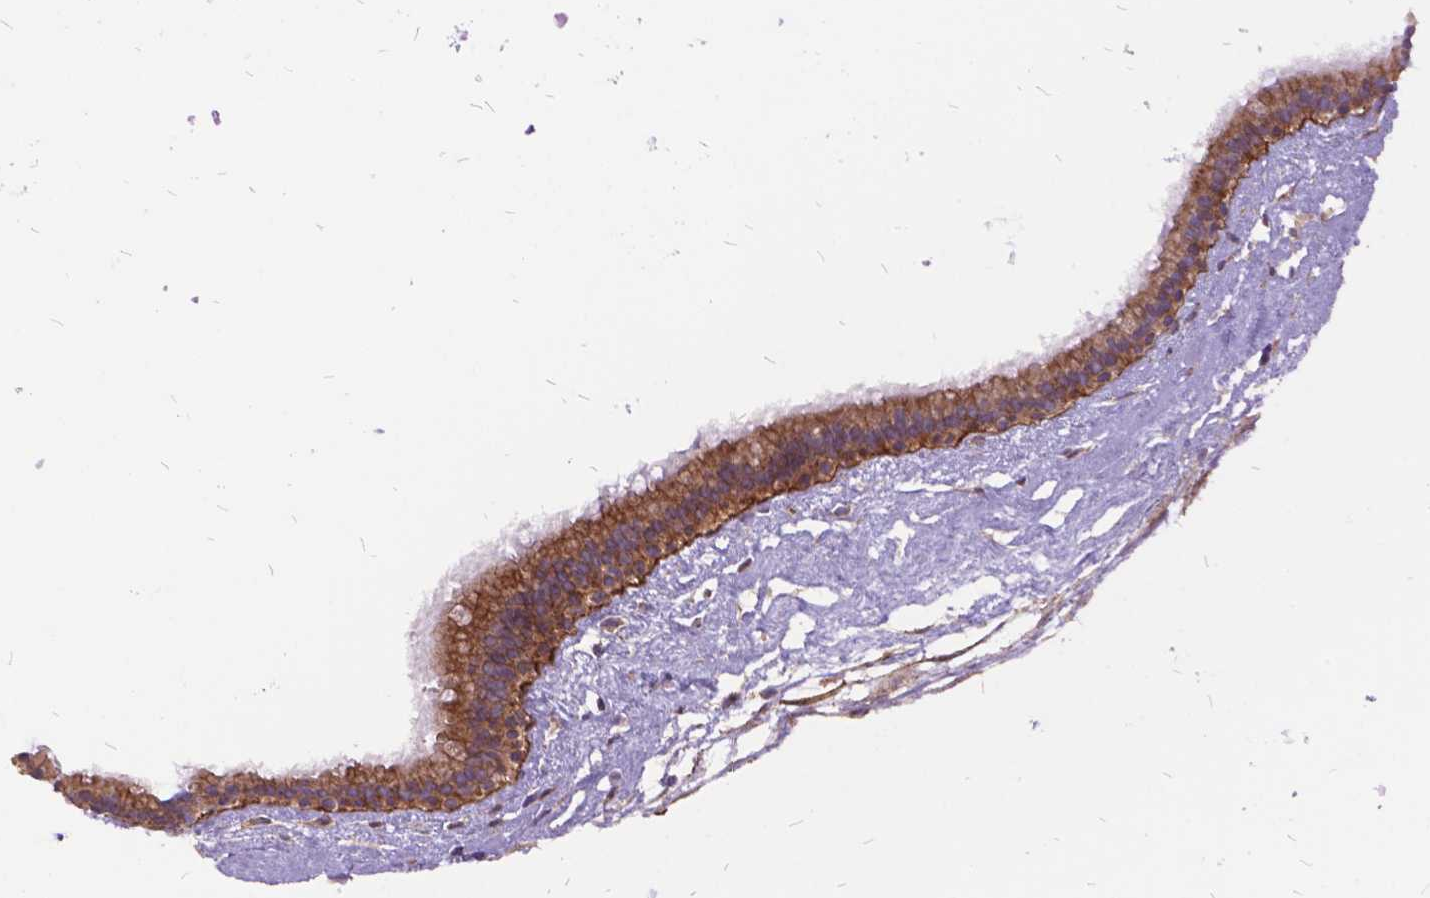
{"staining": {"intensity": "moderate", "quantity": ">75%", "location": "cytoplasmic/membranous"}, "tissue": "nasopharynx", "cell_type": "Respiratory epithelial cells", "image_type": "normal", "snomed": [{"axis": "morphology", "description": "Normal tissue, NOS"}, {"axis": "topography", "description": "Nasopharynx"}], "caption": "High-power microscopy captured an IHC photomicrograph of benign nasopharynx, revealing moderate cytoplasmic/membranous positivity in approximately >75% of respiratory epithelial cells.", "gene": "GRB7", "patient": {"sex": "male", "age": 24}}